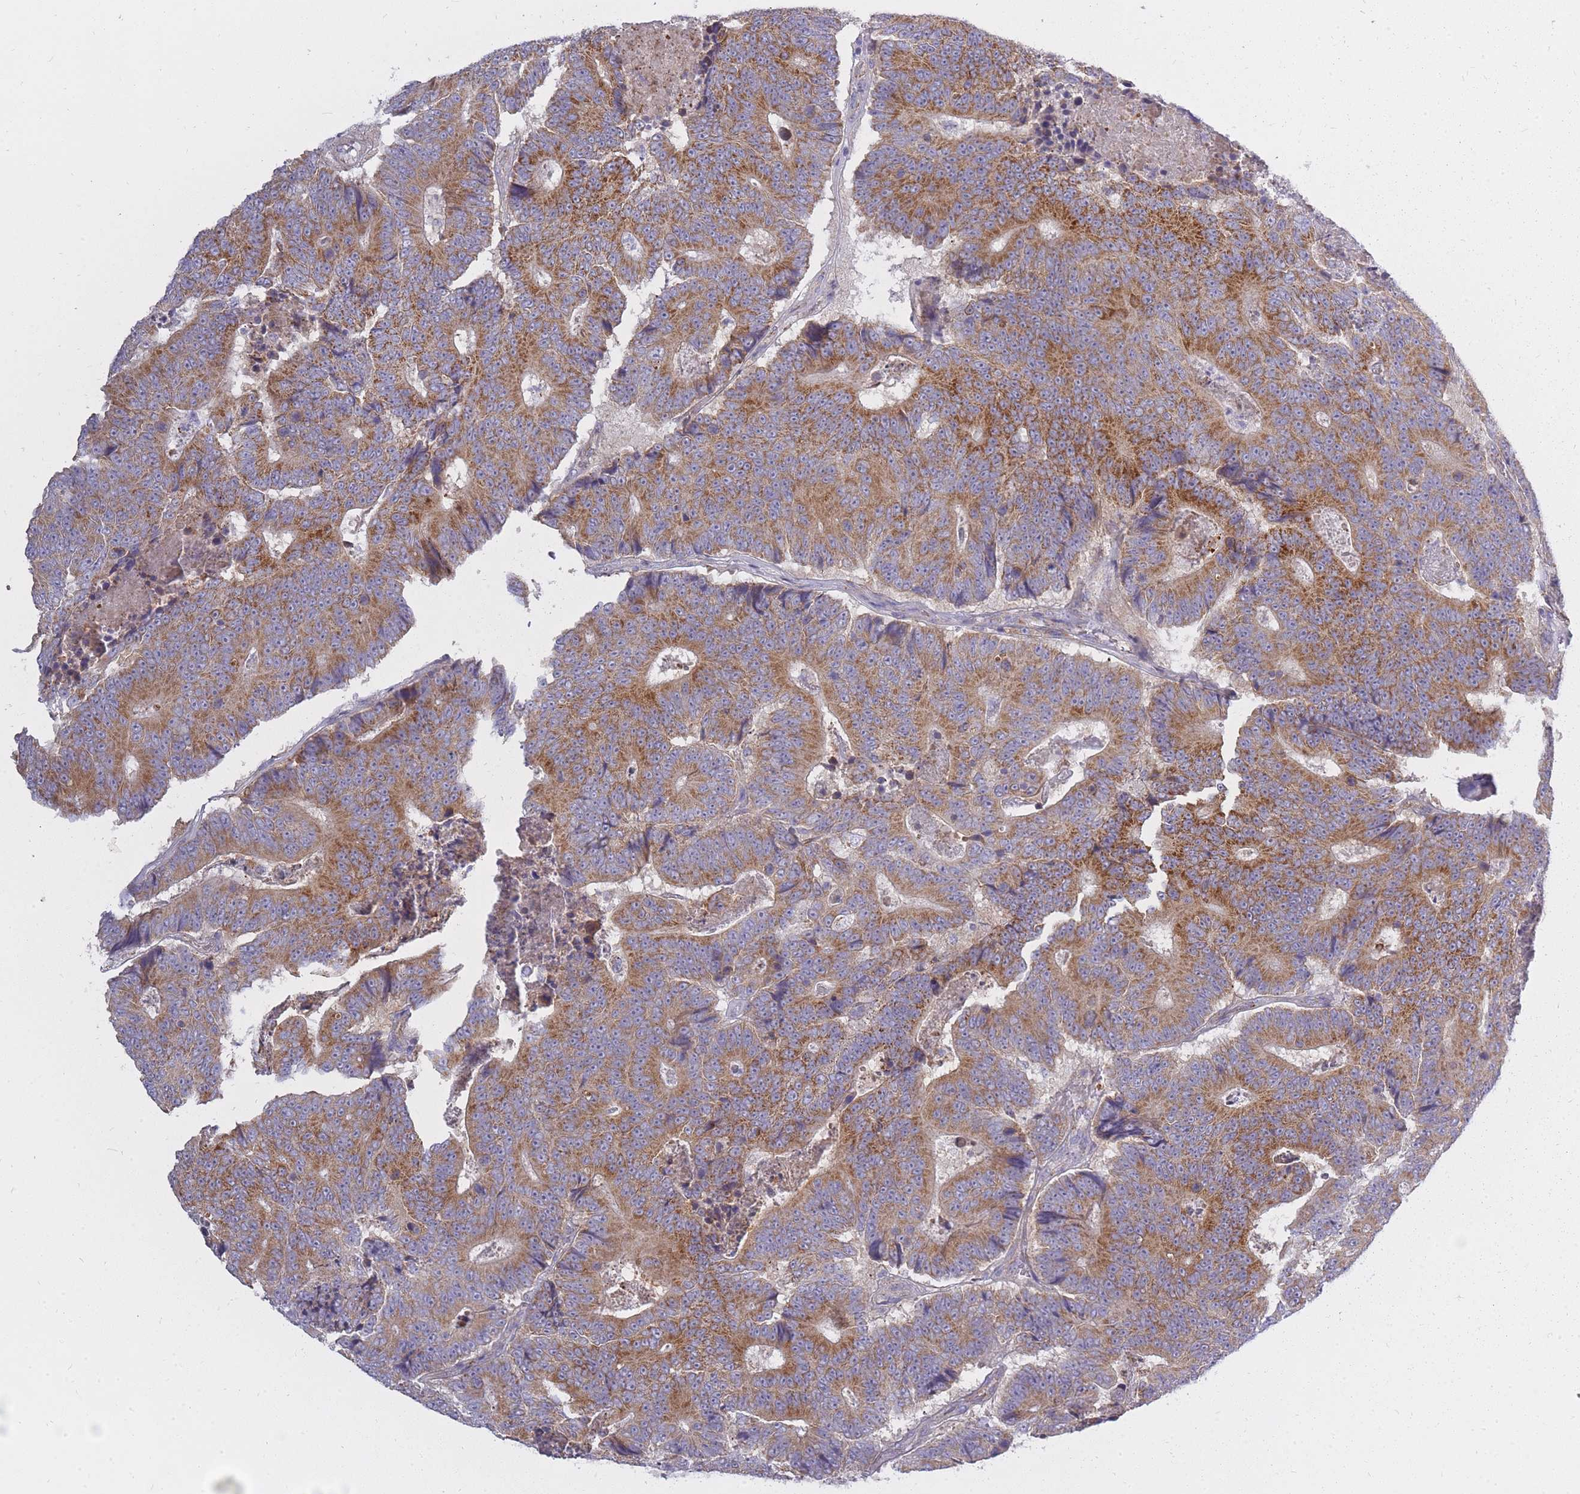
{"staining": {"intensity": "strong", "quantity": ">75%", "location": "cytoplasmic/membranous"}, "tissue": "colorectal cancer", "cell_type": "Tumor cells", "image_type": "cancer", "snomed": [{"axis": "morphology", "description": "Adenocarcinoma, NOS"}, {"axis": "topography", "description": "Colon"}], "caption": "This is a micrograph of immunohistochemistry staining of colorectal adenocarcinoma, which shows strong expression in the cytoplasmic/membranous of tumor cells.", "gene": "ALKBH4", "patient": {"sex": "male", "age": 83}}